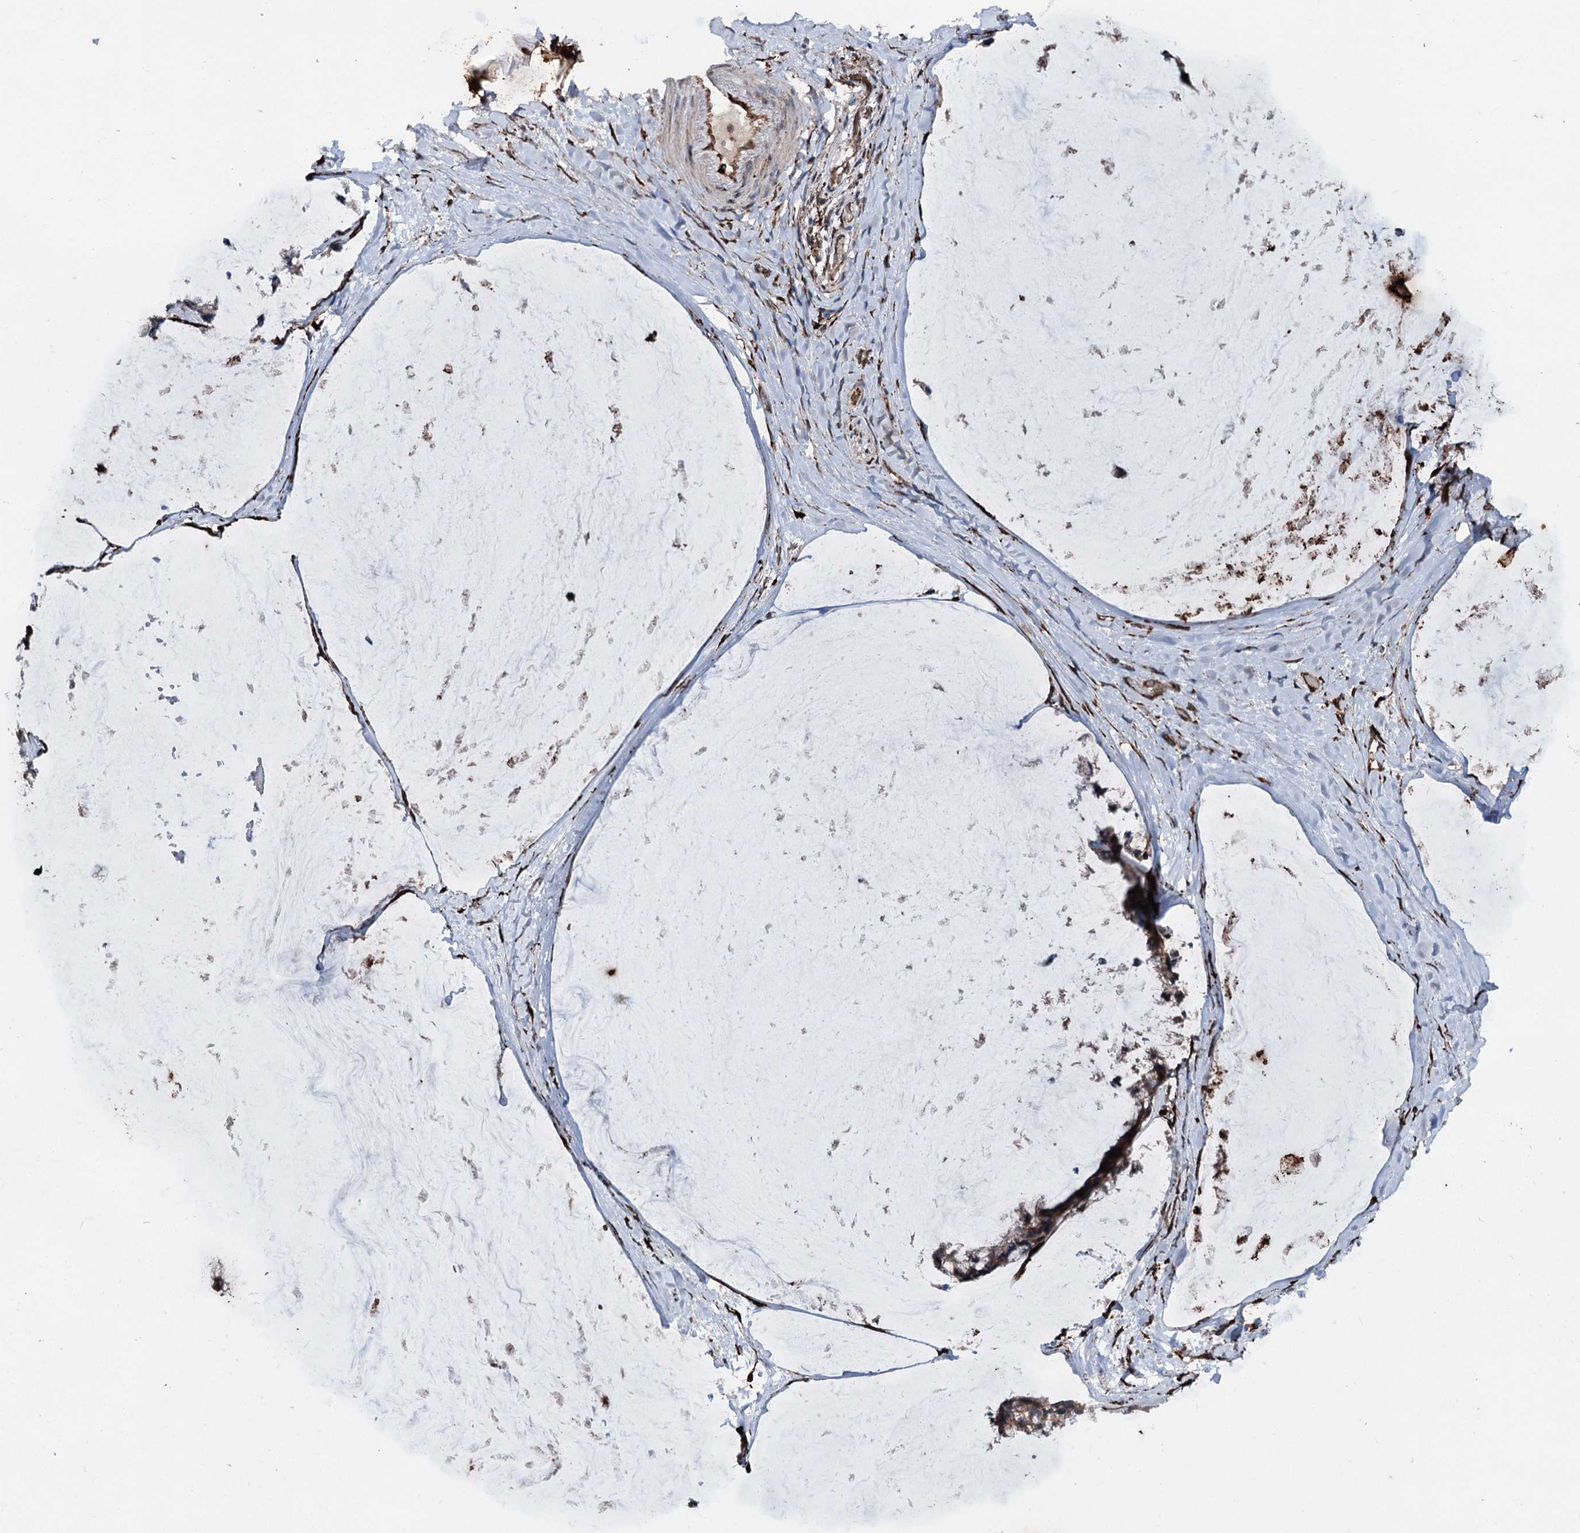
{"staining": {"intensity": "moderate", "quantity": ">75%", "location": "cytoplasmic/membranous"}, "tissue": "ovarian cancer", "cell_type": "Tumor cells", "image_type": "cancer", "snomed": [{"axis": "morphology", "description": "Cystadenocarcinoma, mucinous, NOS"}, {"axis": "topography", "description": "Ovary"}], "caption": "High-magnification brightfield microscopy of ovarian cancer stained with DAB (3,3'-diaminobenzidine) (brown) and counterstained with hematoxylin (blue). tumor cells exhibit moderate cytoplasmic/membranous positivity is seen in about>75% of cells. (Stains: DAB in brown, nuclei in blue, Microscopy: brightfield microscopy at high magnification).", "gene": "DDIAS", "patient": {"sex": "female", "age": 39}}